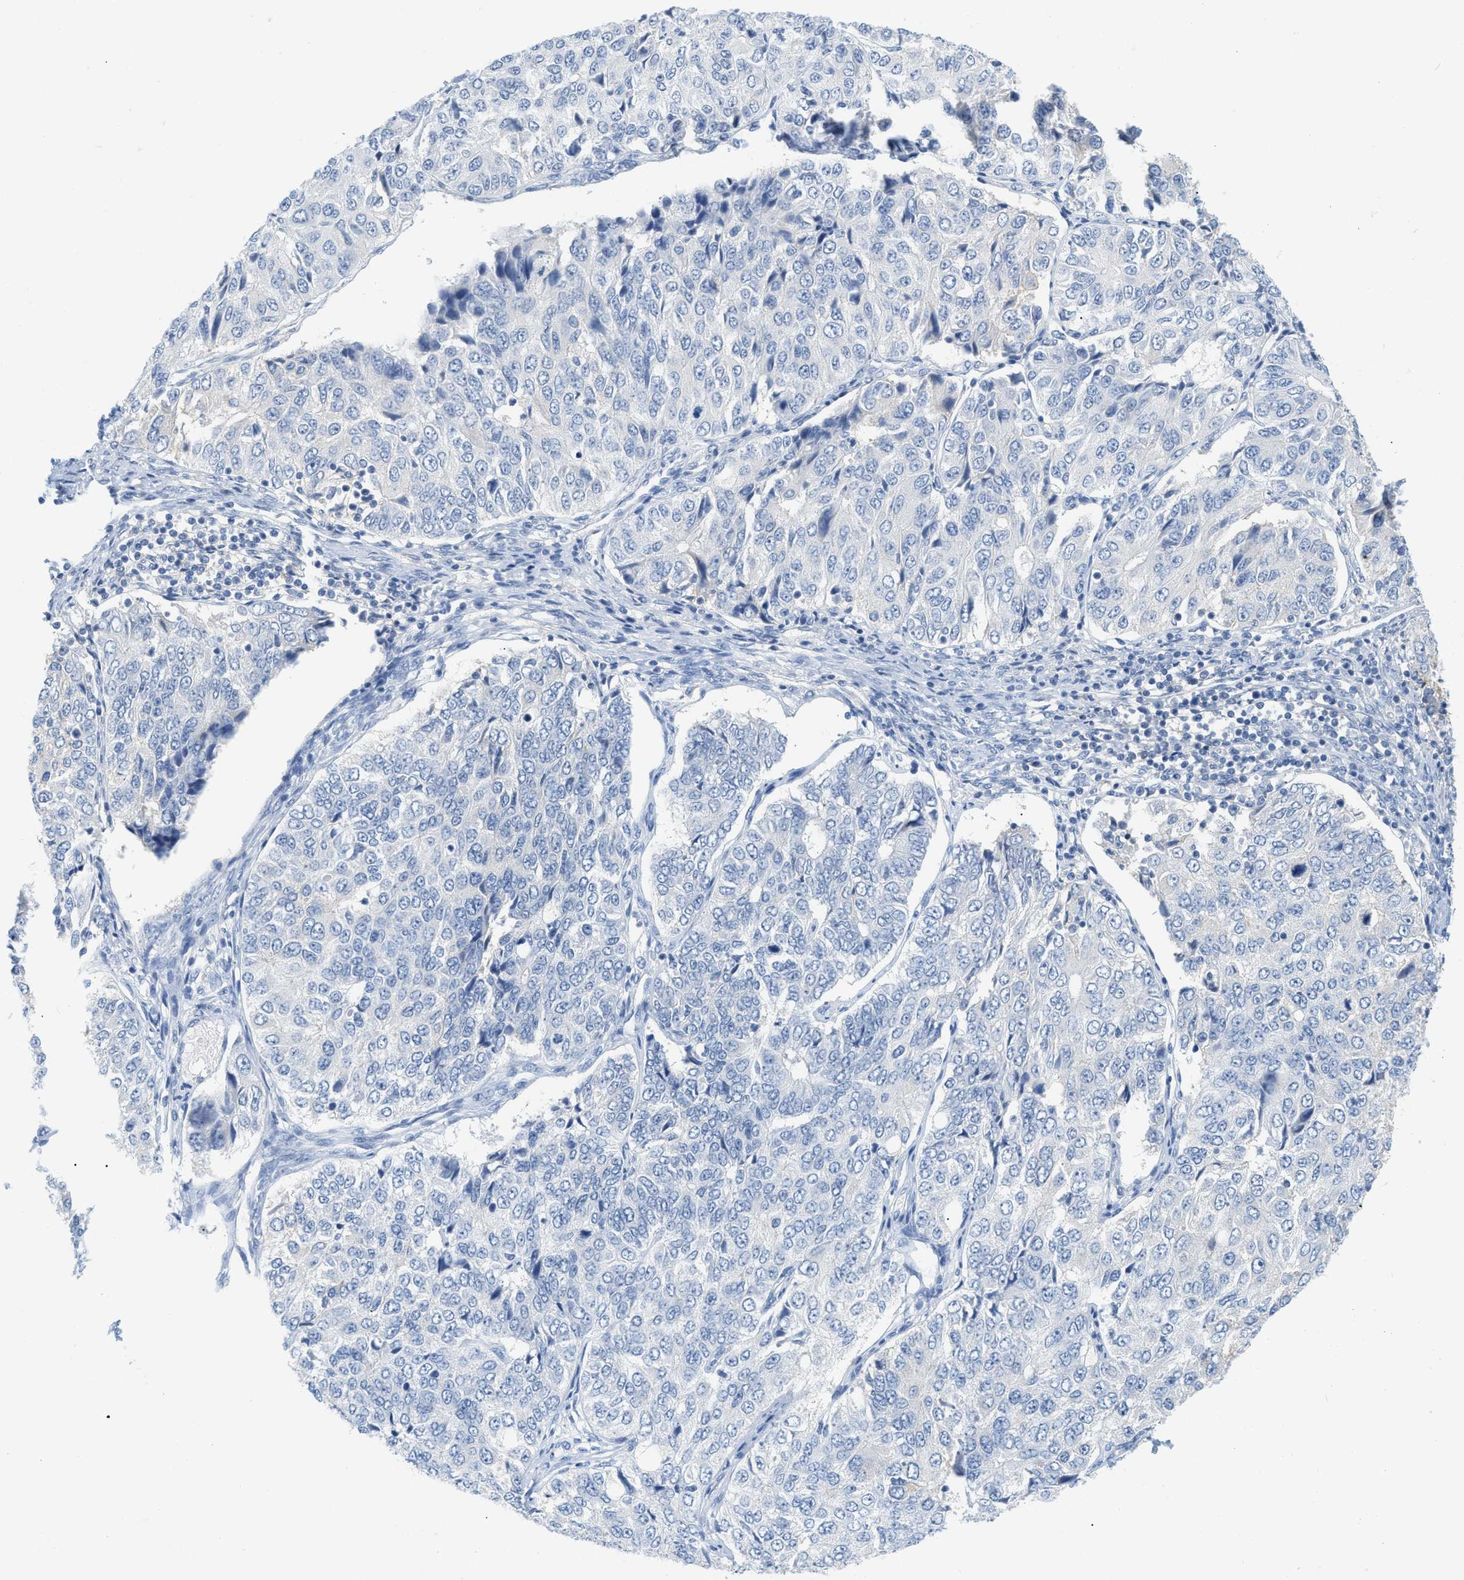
{"staining": {"intensity": "weak", "quantity": "<25%", "location": "cytoplasmic/membranous"}, "tissue": "ovarian cancer", "cell_type": "Tumor cells", "image_type": "cancer", "snomed": [{"axis": "morphology", "description": "Carcinoma, endometroid"}, {"axis": "topography", "description": "Ovary"}], "caption": "DAB immunohistochemical staining of human ovarian endometroid carcinoma demonstrates no significant expression in tumor cells.", "gene": "PAPPA", "patient": {"sex": "female", "age": 51}}